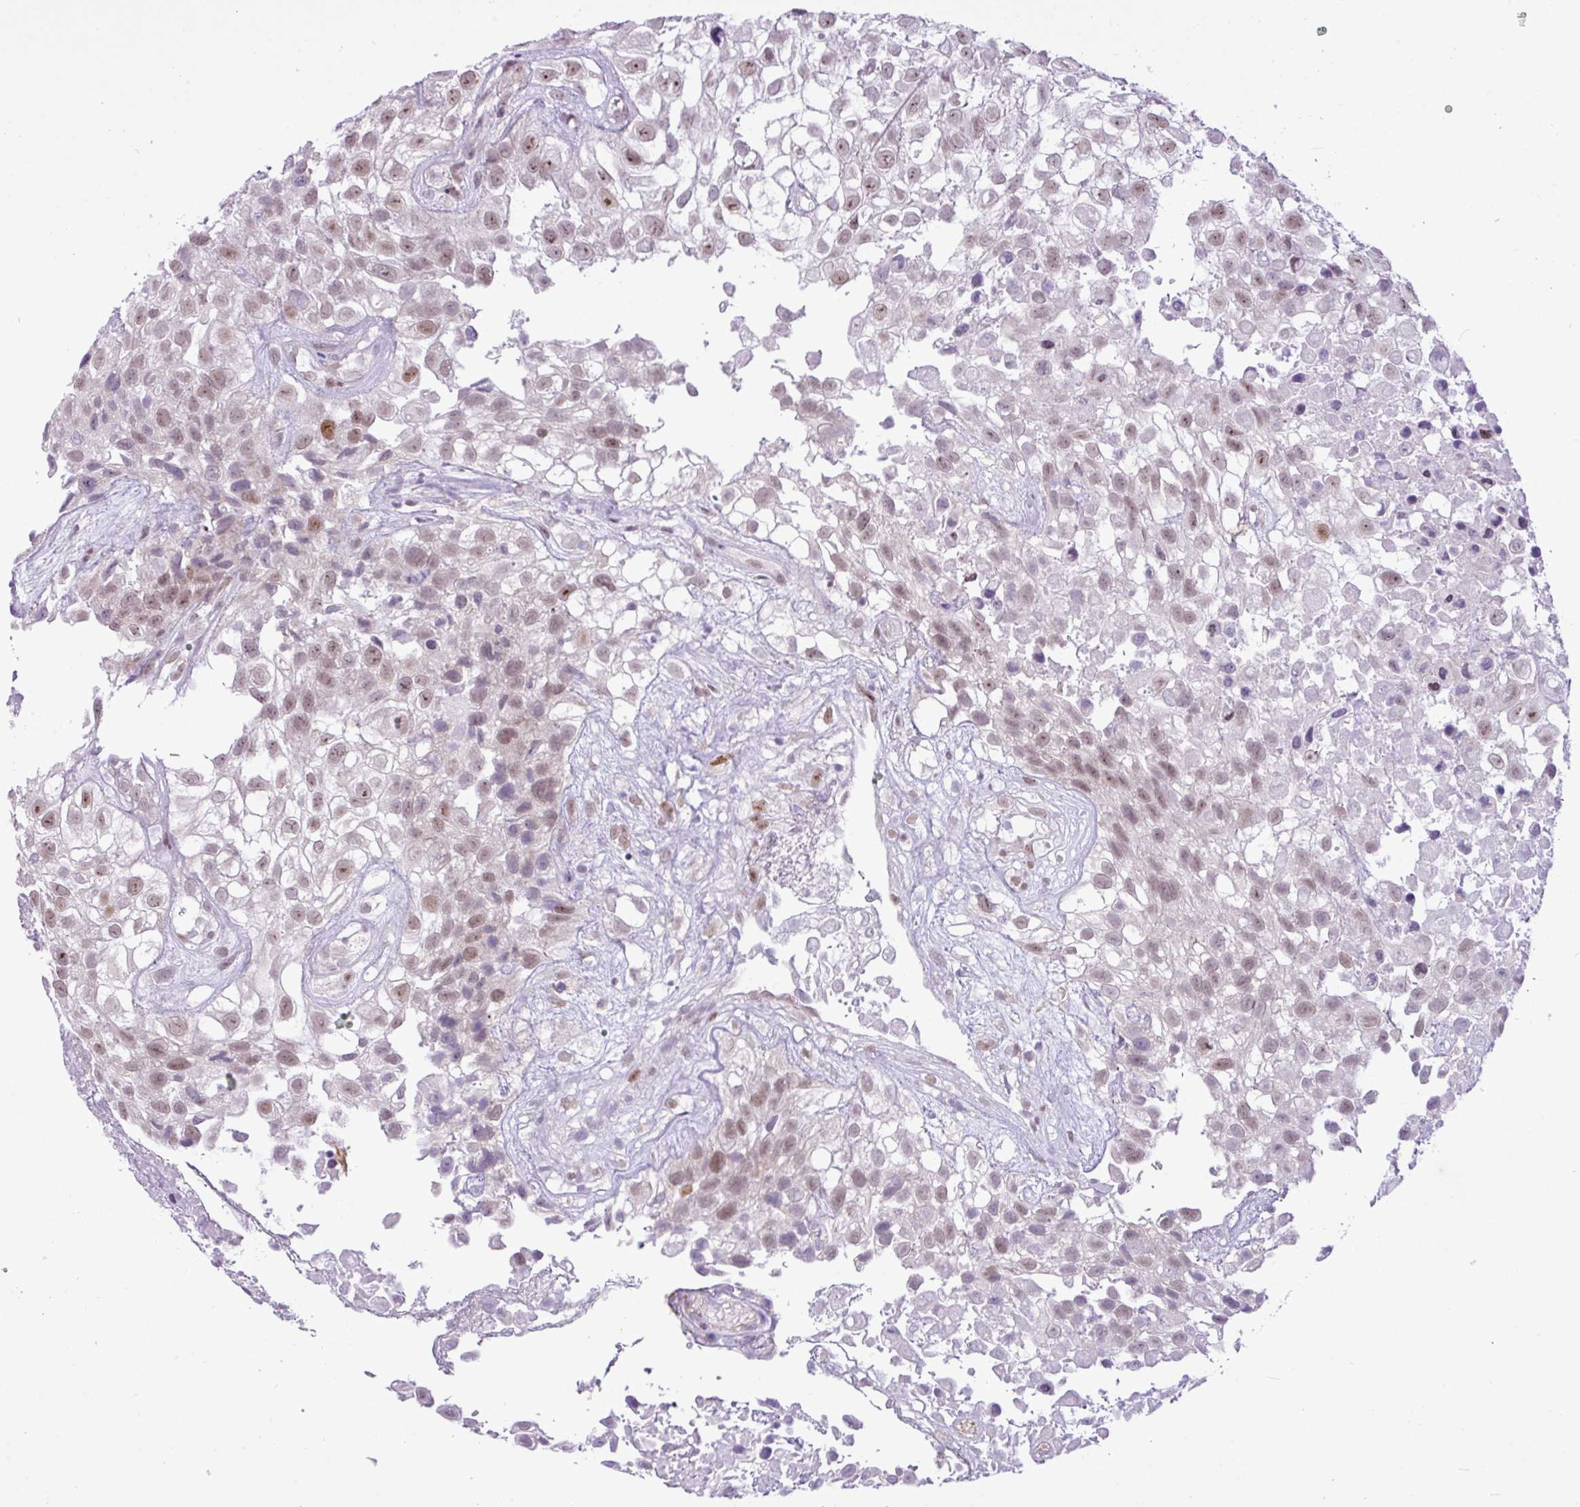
{"staining": {"intensity": "weak", "quantity": ">75%", "location": "nuclear"}, "tissue": "urothelial cancer", "cell_type": "Tumor cells", "image_type": "cancer", "snomed": [{"axis": "morphology", "description": "Urothelial carcinoma, High grade"}, {"axis": "topography", "description": "Urinary bladder"}], "caption": "Immunohistochemistry (IHC) of urothelial carcinoma (high-grade) shows low levels of weak nuclear staining in approximately >75% of tumor cells.", "gene": "ELOA2", "patient": {"sex": "male", "age": 56}}